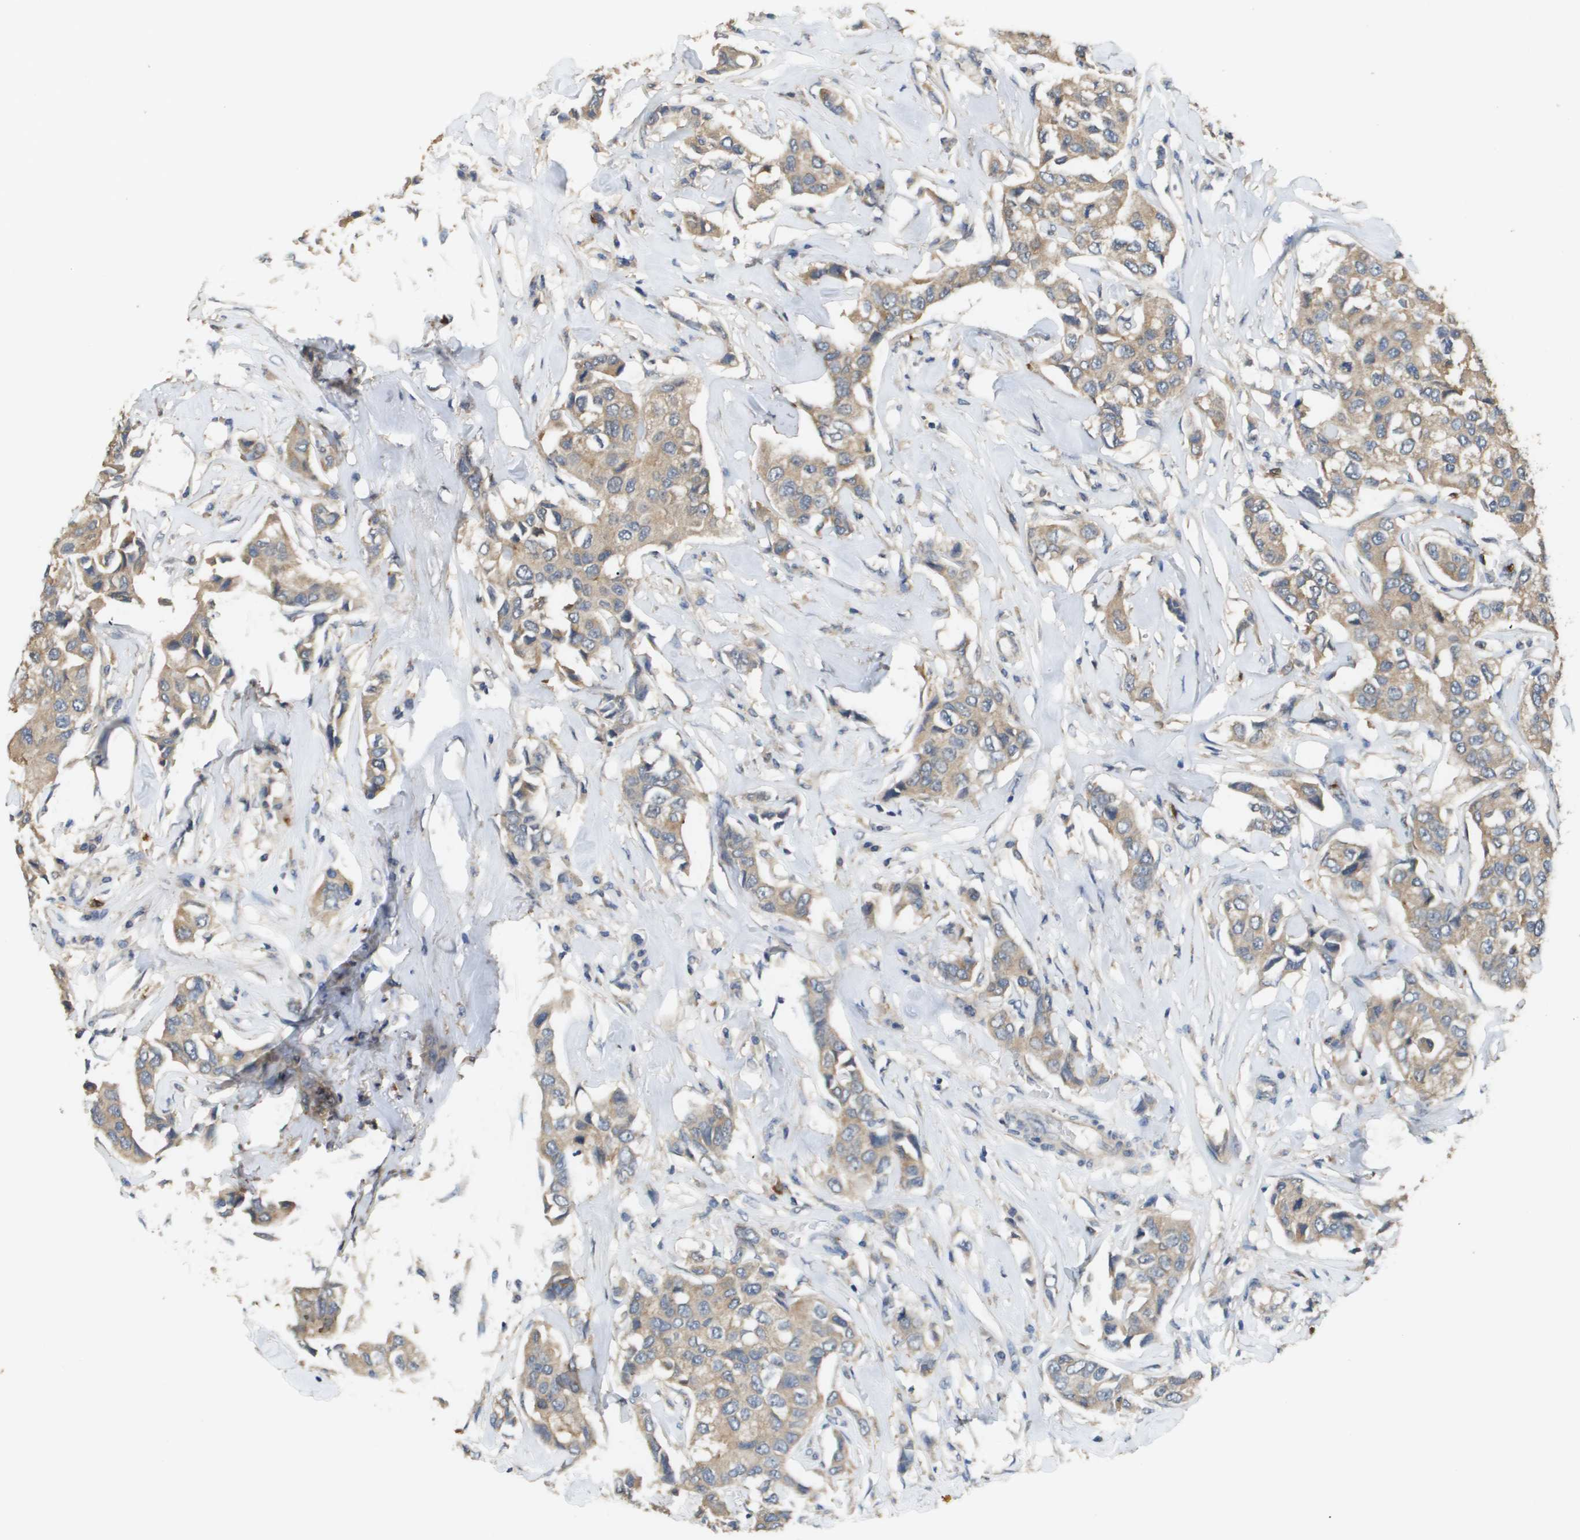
{"staining": {"intensity": "weak", "quantity": ">75%", "location": "cytoplasmic/membranous"}, "tissue": "breast cancer", "cell_type": "Tumor cells", "image_type": "cancer", "snomed": [{"axis": "morphology", "description": "Duct carcinoma"}, {"axis": "topography", "description": "Breast"}], "caption": "High-power microscopy captured an immunohistochemistry (IHC) photomicrograph of breast cancer (infiltrating ductal carcinoma), revealing weak cytoplasmic/membranous staining in about >75% of tumor cells.", "gene": "RAB27B", "patient": {"sex": "female", "age": 80}}